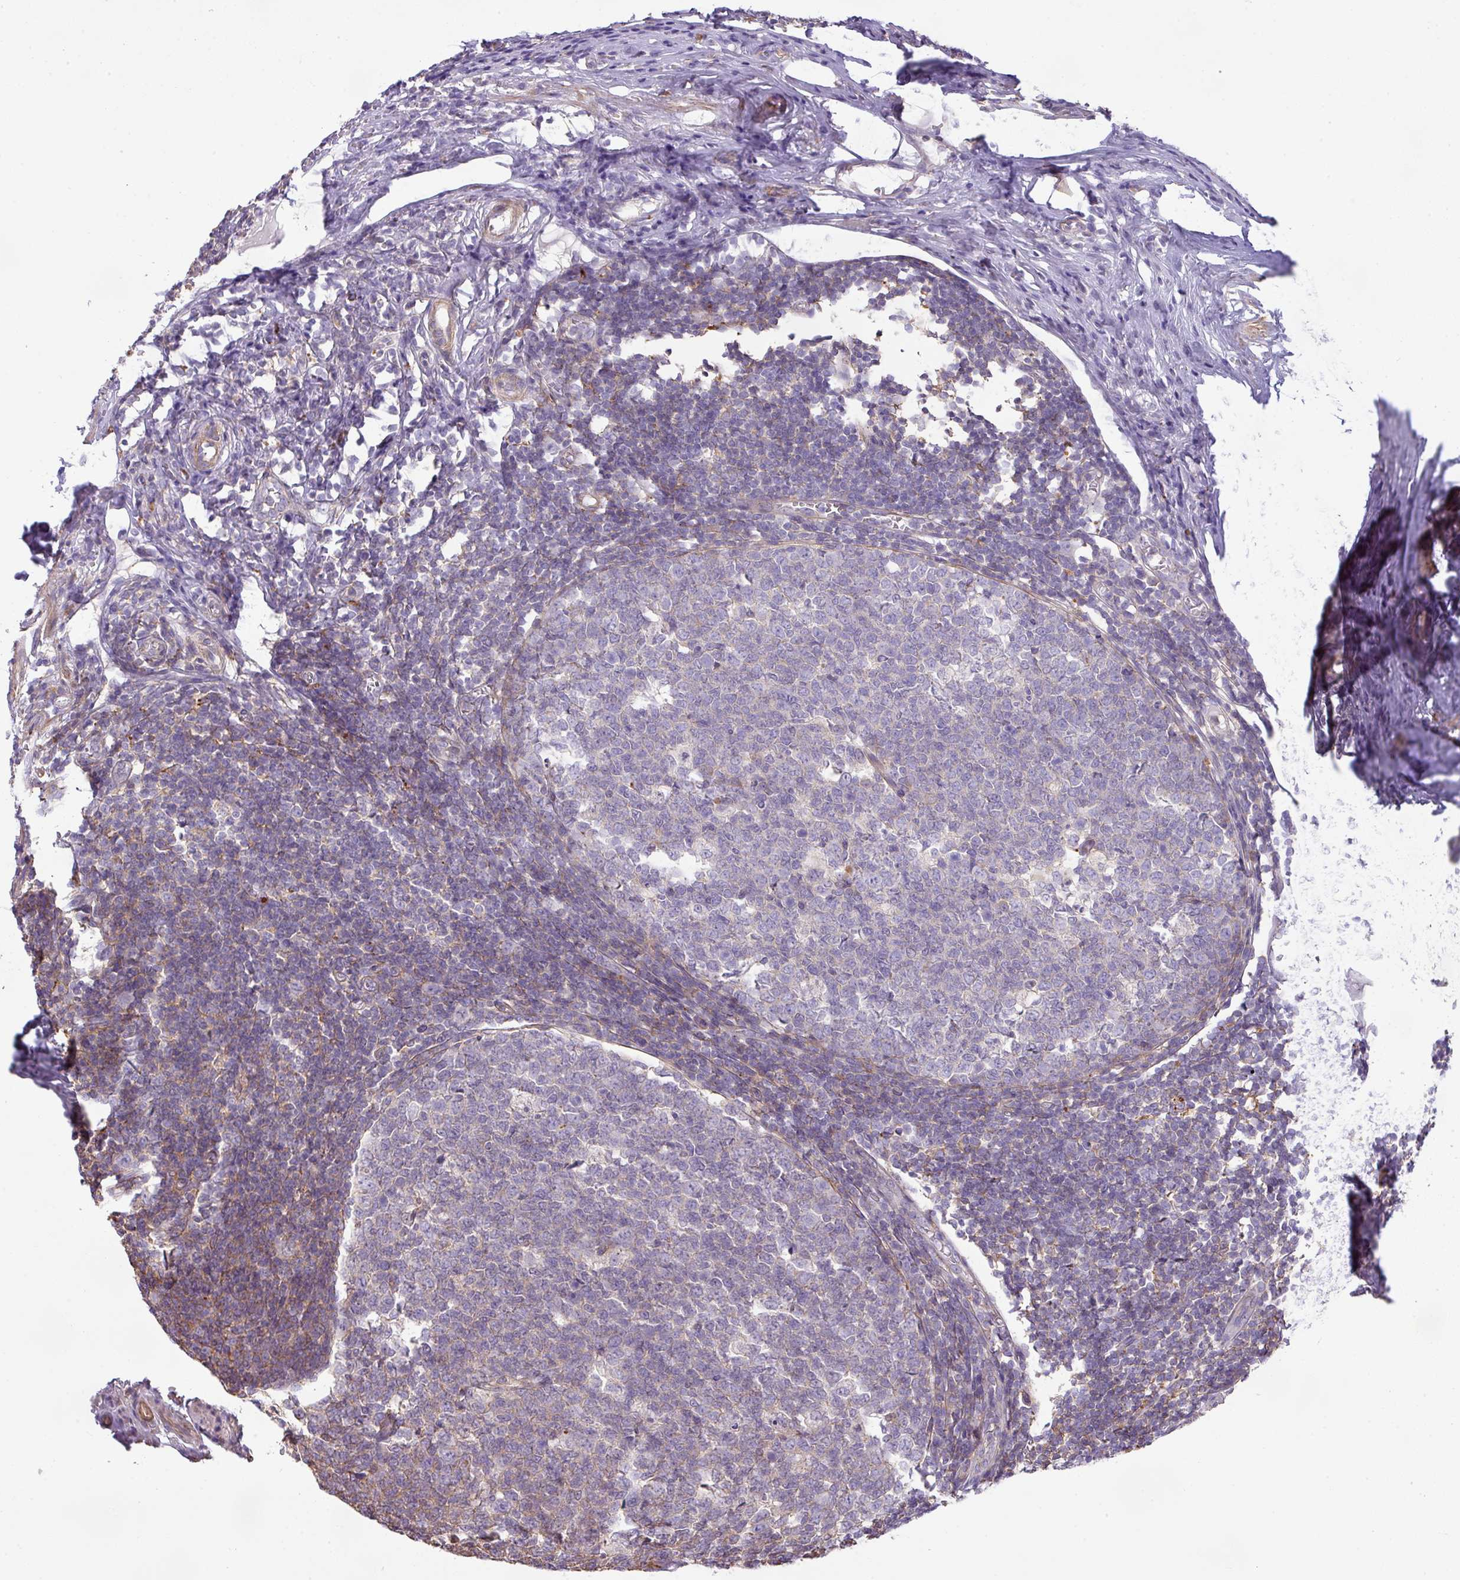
{"staining": {"intensity": "weak", "quantity": "<25%", "location": "cytoplasmic/membranous"}, "tissue": "appendix", "cell_type": "Glandular cells", "image_type": "normal", "snomed": [{"axis": "morphology", "description": "Normal tissue, NOS"}, {"axis": "topography", "description": "Appendix"}], "caption": "Appendix stained for a protein using immunohistochemistry (IHC) exhibits no positivity glandular cells.", "gene": "LRRC41", "patient": {"sex": "male", "age": 56}}